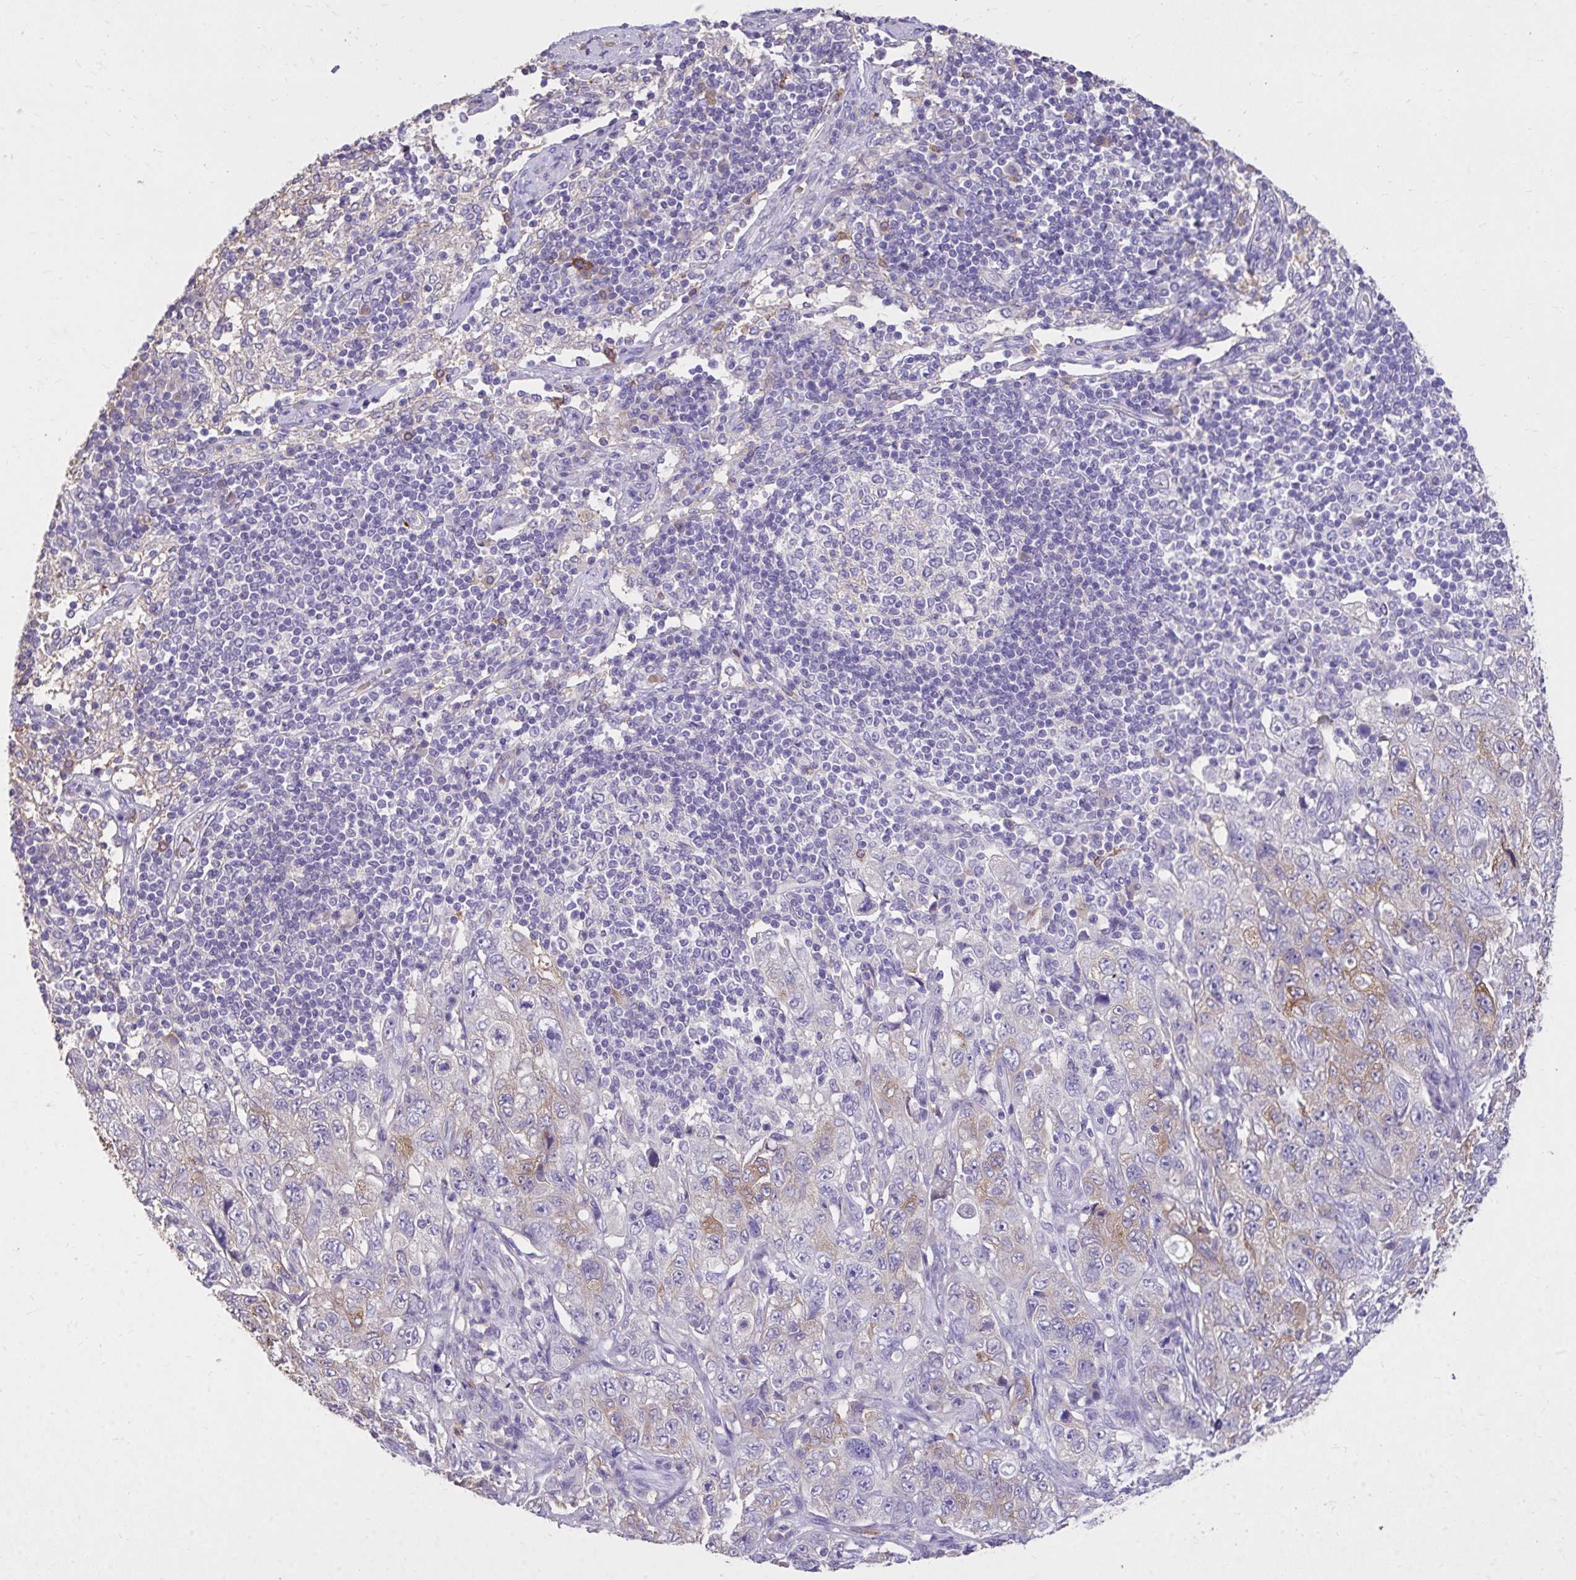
{"staining": {"intensity": "negative", "quantity": "none", "location": "none"}, "tissue": "pancreatic cancer", "cell_type": "Tumor cells", "image_type": "cancer", "snomed": [{"axis": "morphology", "description": "Adenocarcinoma, NOS"}, {"axis": "topography", "description": "Pancreas"}], "caption": "This micrograph is of pancreatic cancer stained with immunohistochemistry to label a protein in brown with the nuclei are counter-stained blue. There is no positivity in tumor cells.", "gene": "EPB41L1", "patient": {"sex": "male", "age": 68}}